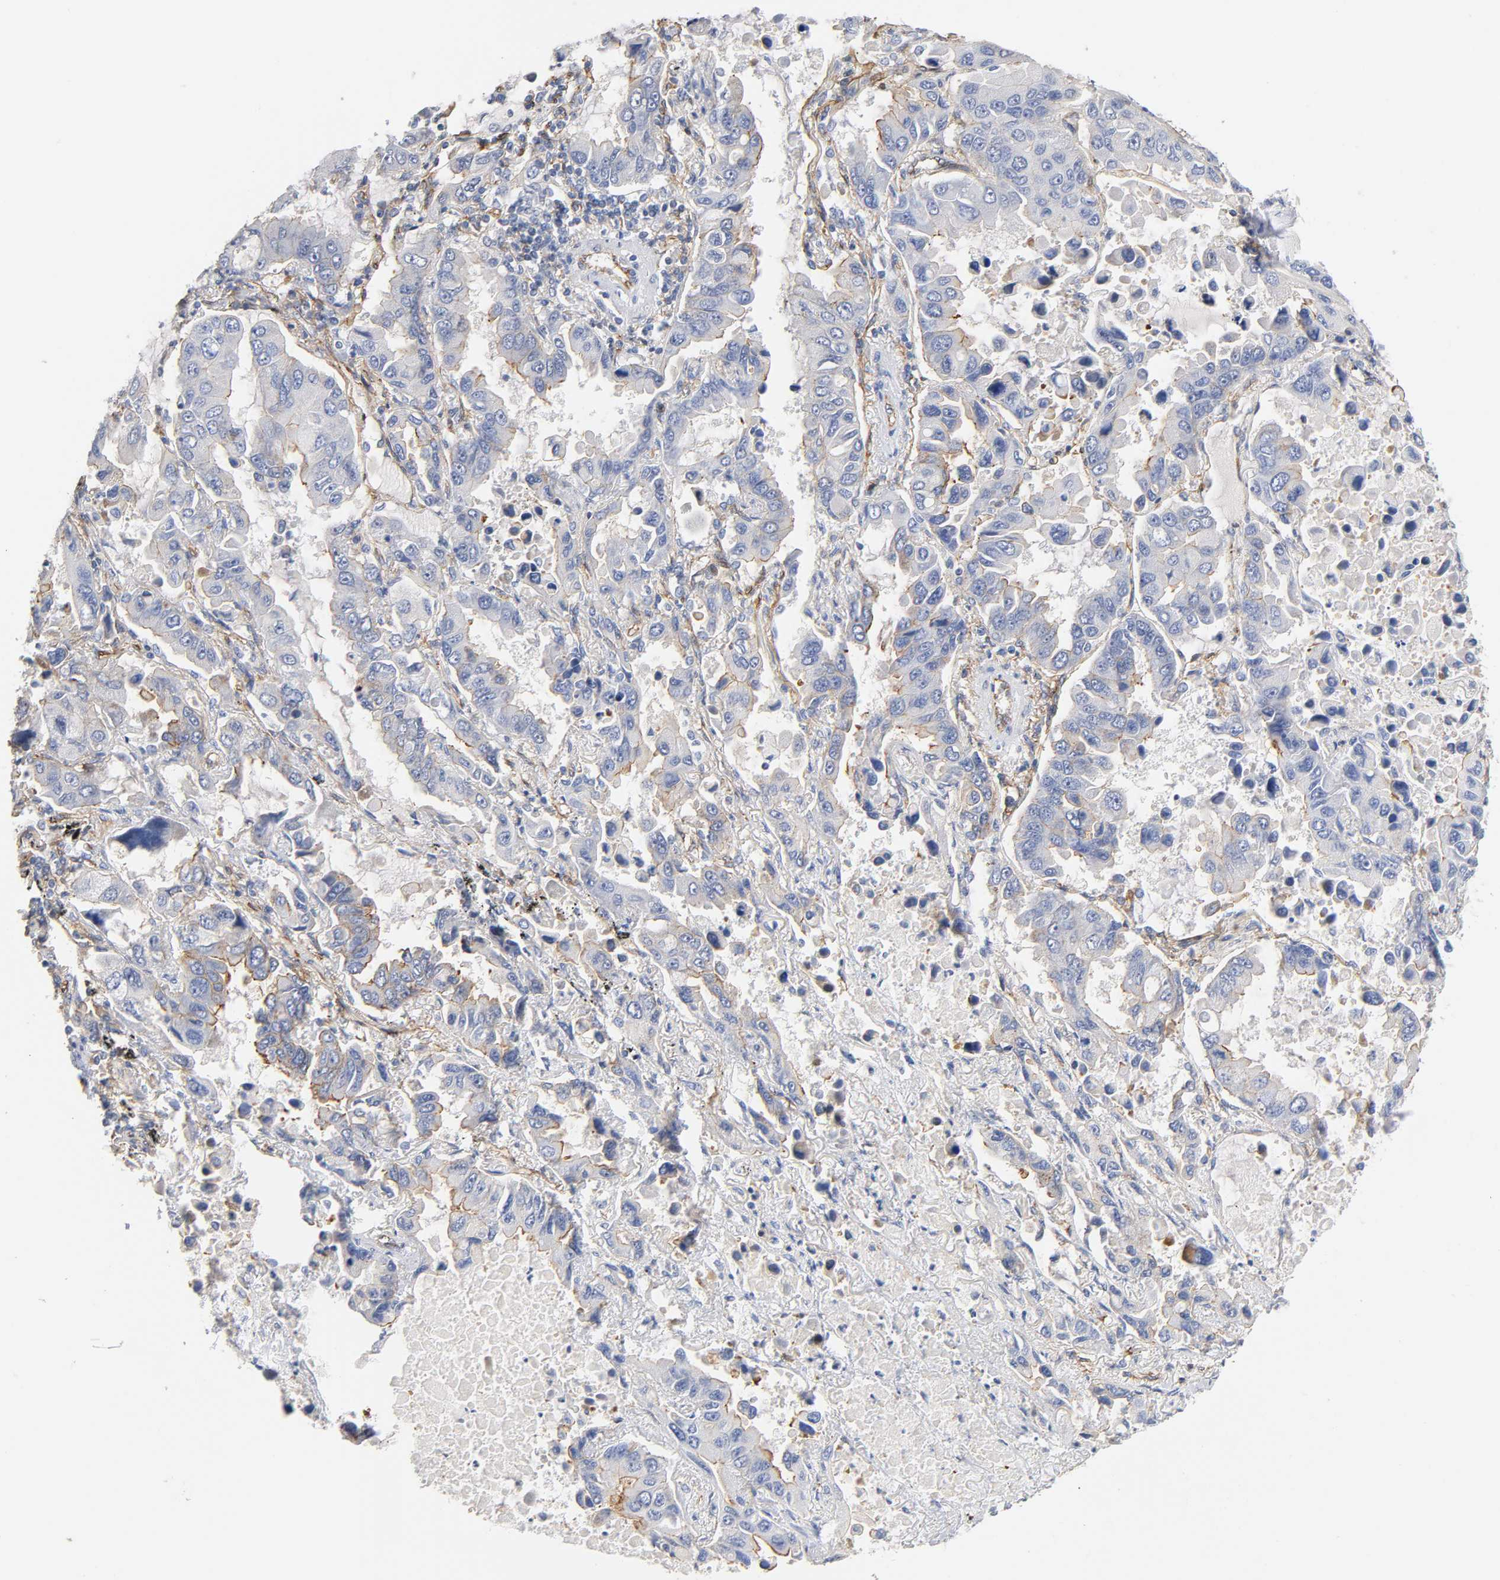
{"staining": {"intensity": "moderate", "quantity": "<25%", "location": "cytoplasmic/membranous"}, "tissue": "lung cancer", "cell_type": "Tumor cells", "image_type": "cancer", "snomed": [{"axis": "morphology", "description": "Adenocarcinoma, NOS"}, {"axis": "topography", "description": "Lung"}], "caption": "Immunohistochemistry (IHC) photomicrograph of neoplastic tissue: lung cancer stained using immunohistochemistry (IHC) shows low levels of moderate protein expression localized specifically in the cytoplasmic/membranous of tumor cells, appearing as a cytoplasmic/membranous brown color.", "gene": "SPTAN1", "patient": {"sex": "male", "age": 64}}